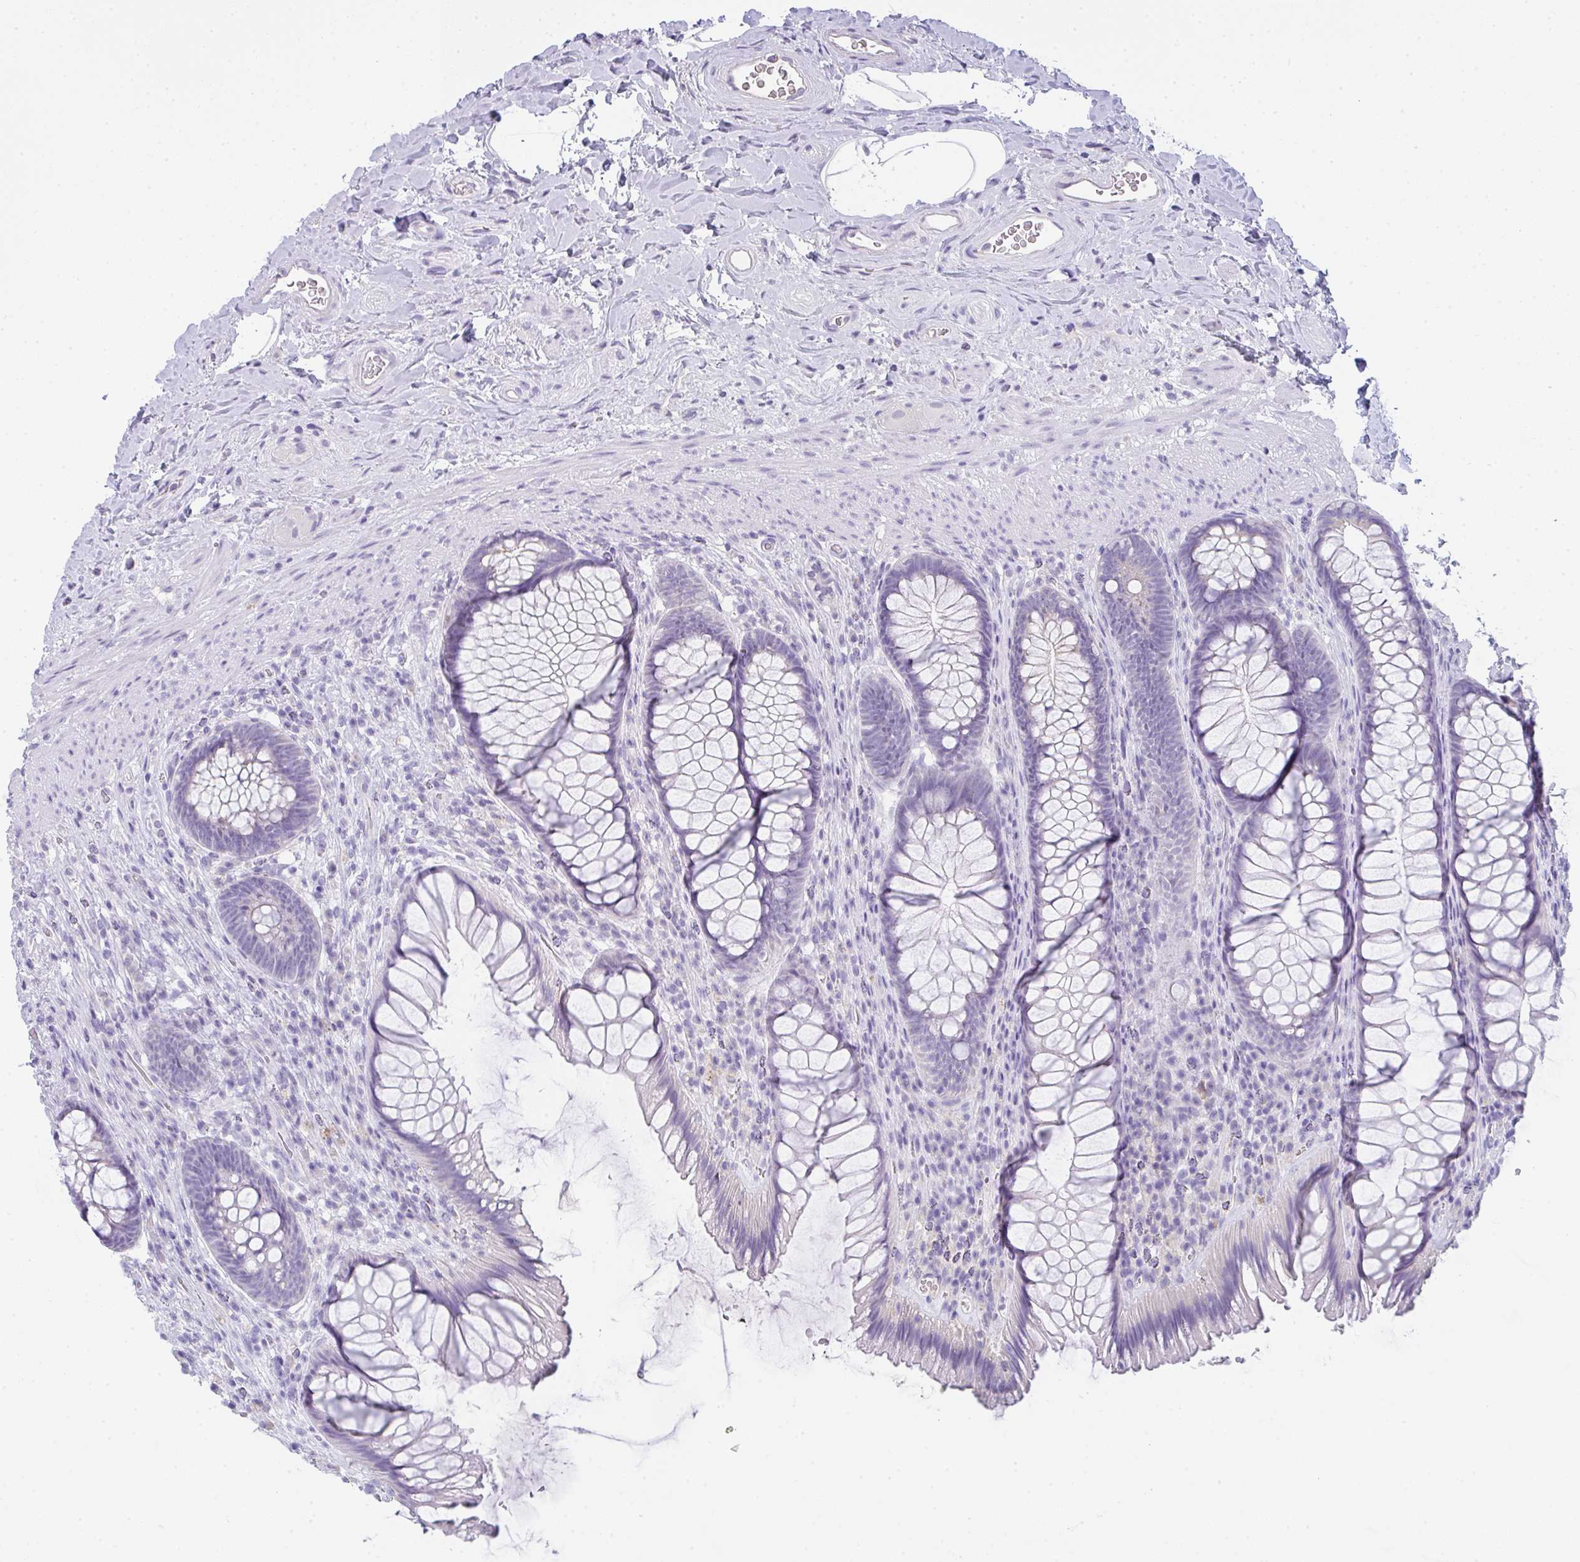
{"staining": {"intensity": "negative", "quantity": "none", "location": "none"}, "tissue": "rectum", "cell_type": "Glandular cells", "image_type": "normal", "snomed": [{"axis": "morphology", "description": "Normal tissue, NOS"}, {"axis": "topography", "description": "Rectum"}], "caption": "Immunohistochemistry image of normal rectum: rectum stained with DAB reveals no significant protein positivity in glandular cells.", "gene": "COX7B", "patient": {"sex": "male", "age": 53}}